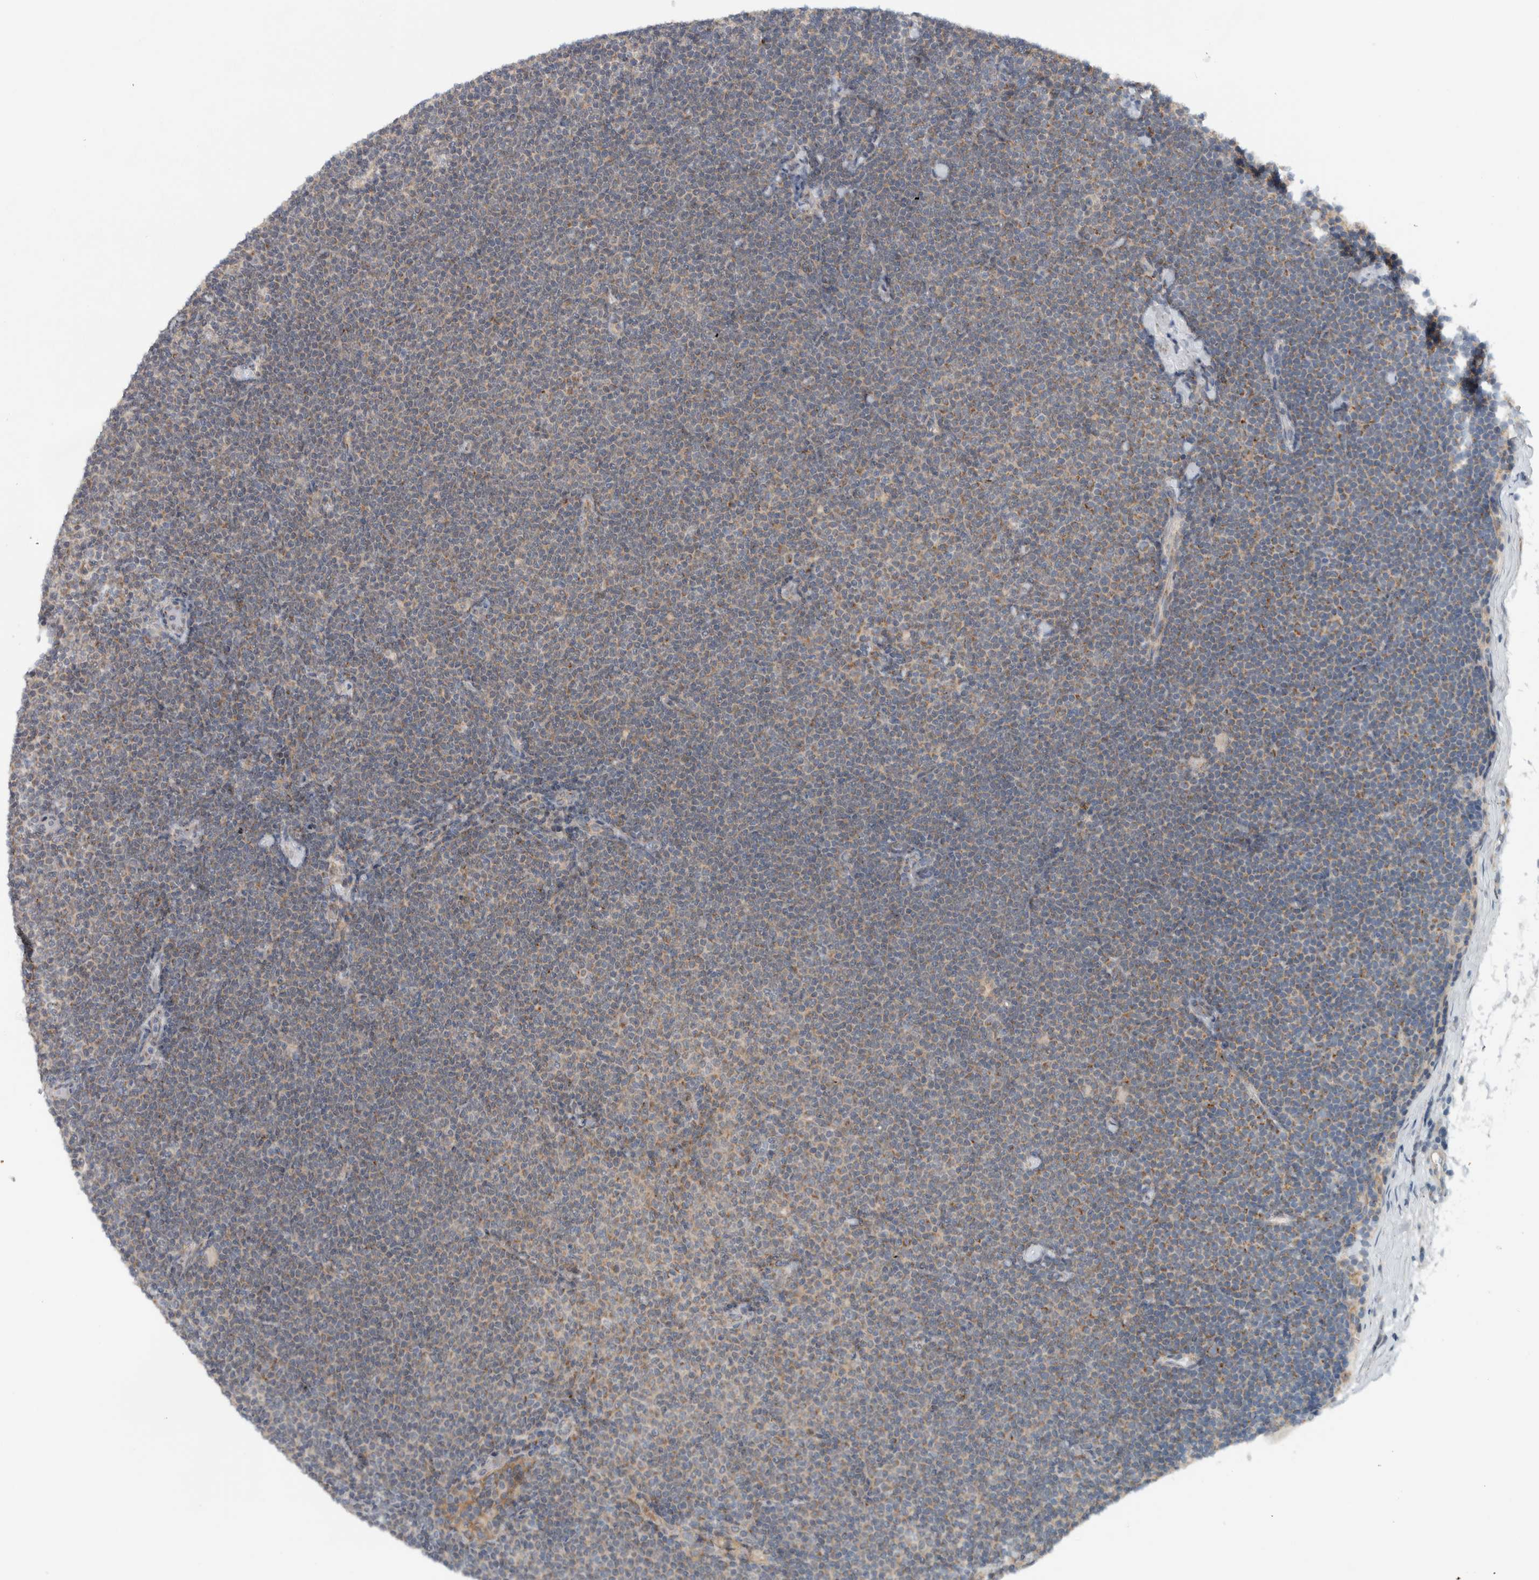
{"staining": {"intensity": "weak", "quantity": "25%-75%", "location": "cytoplasmic/membranous"}, "tissue": "lymphoma", "cell_type": "Tumor cells", "image_type": "cancer", "snomed": [{"axis": "morphology", "description": "Malignant lymphoma, non-Hodgkin's type, Low grade"}, {"axis": "topography", "description": "Lymph node"}], "caption": "Tumor cells demonstrate low levels of weak cytoplasmic/membranous staining in approximately 25%-75% of cells in malignant lymphoma, non-Hodgkin's type (low-grade).", "gene": "RERE", "patient": {"sex": "female", "age": 53}}